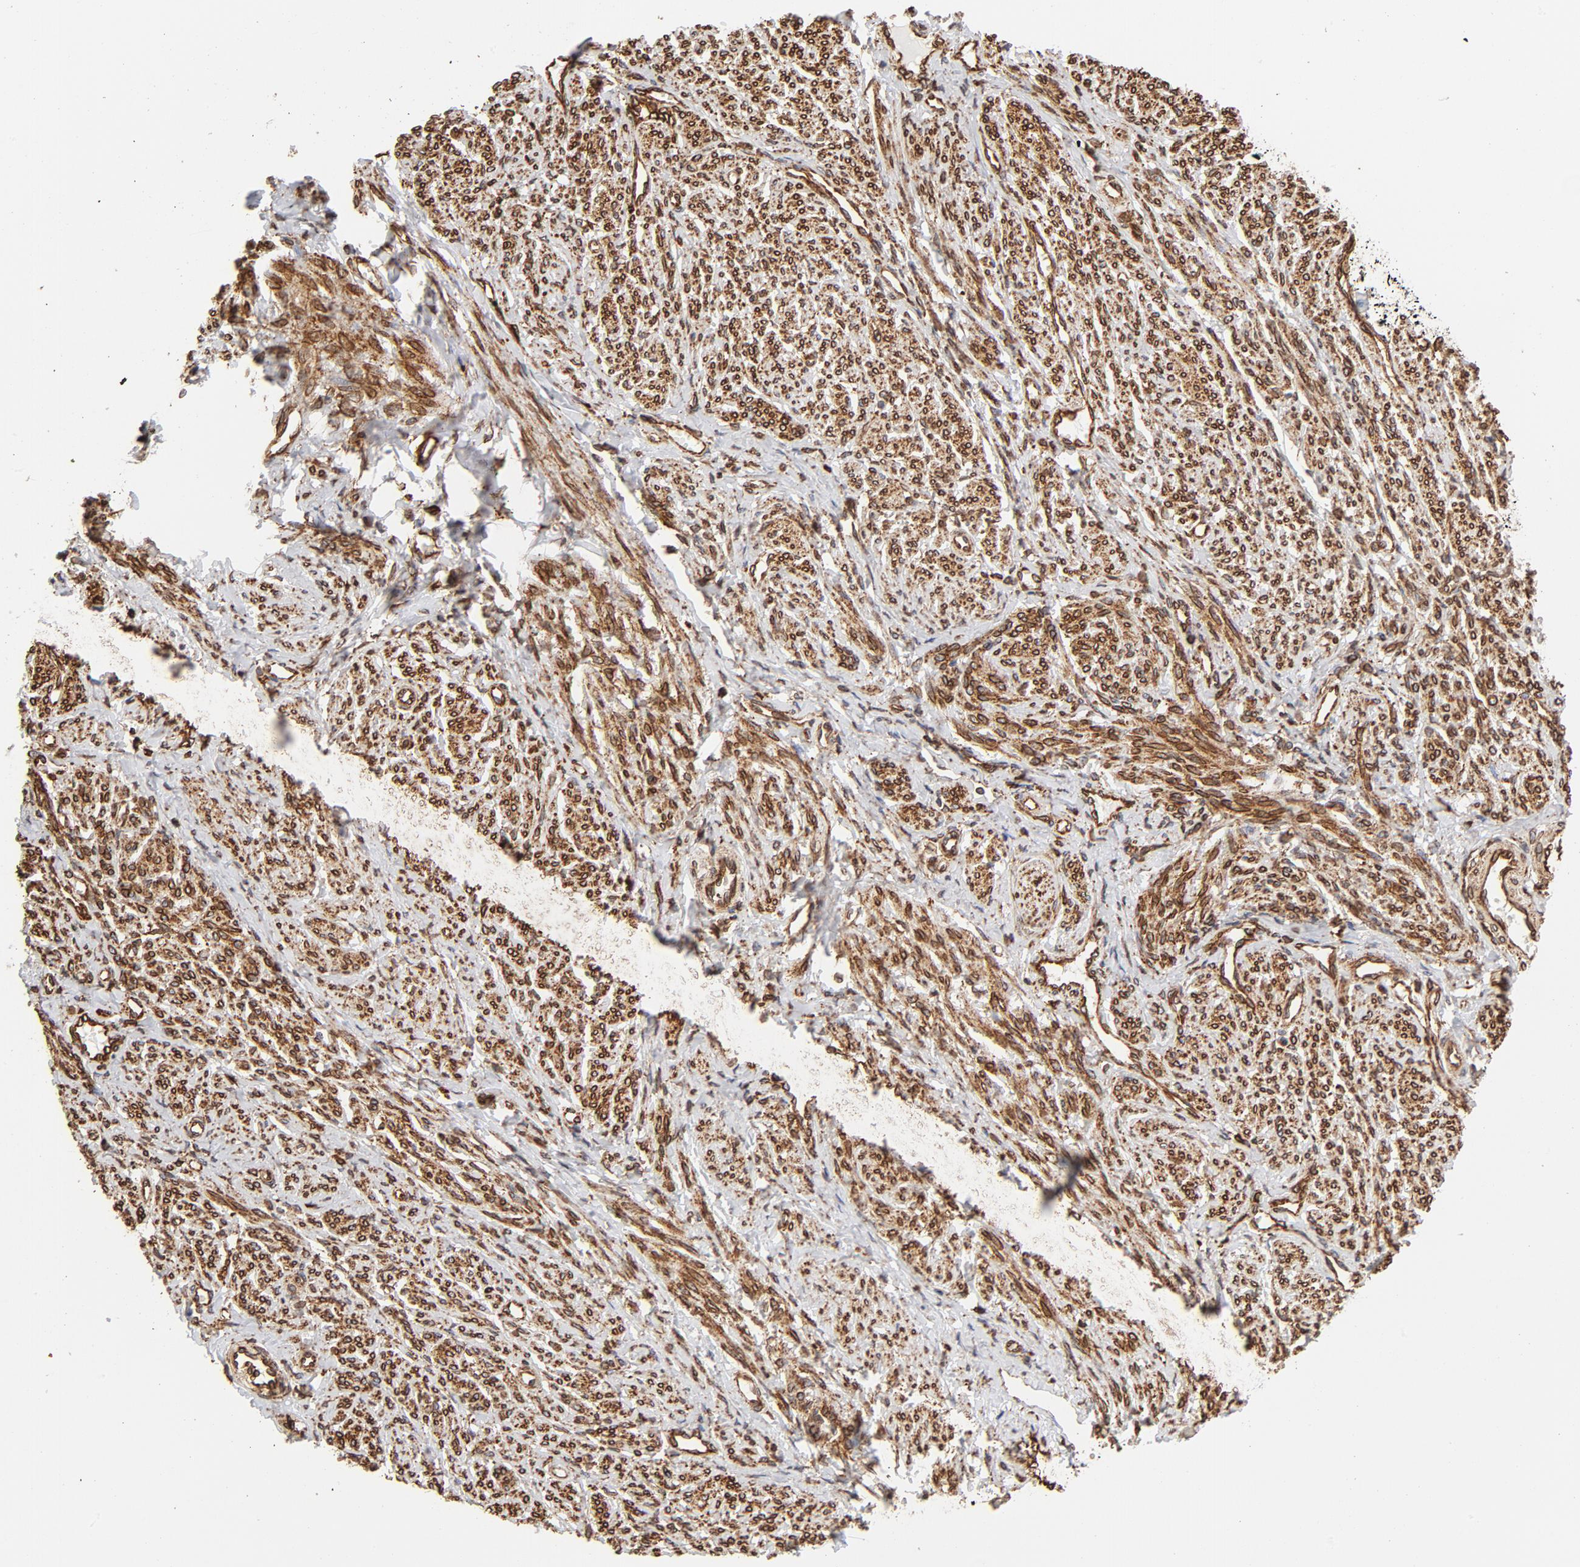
{"staining": {"intensity": "strong", "quantity": ">75%", "location": "cytoplasmic/membranous"}, "tissue": "smooth muscle", "cell_type": "Smooth muscle cells", "image_type": "normal", "snomed": [{"axis": "morphology", "description": "Normal tissue, NOS"}, {"axis": "topography", "description": "Smooth muscle"}], "caption": "IHC staining of benign smooth muscle, which demonstrates high levels of strong cytoplasmic/membranous expression in about >75% of smooth muscle cells indicating strong cytoplasmic/membranous protein expression. The staining was performed using DAB (brown) for protein detection and nuclei were counterstained in hematoxylin (blue).", "gene": "CANX", "patient": {"sex": "female", "age": 65}}